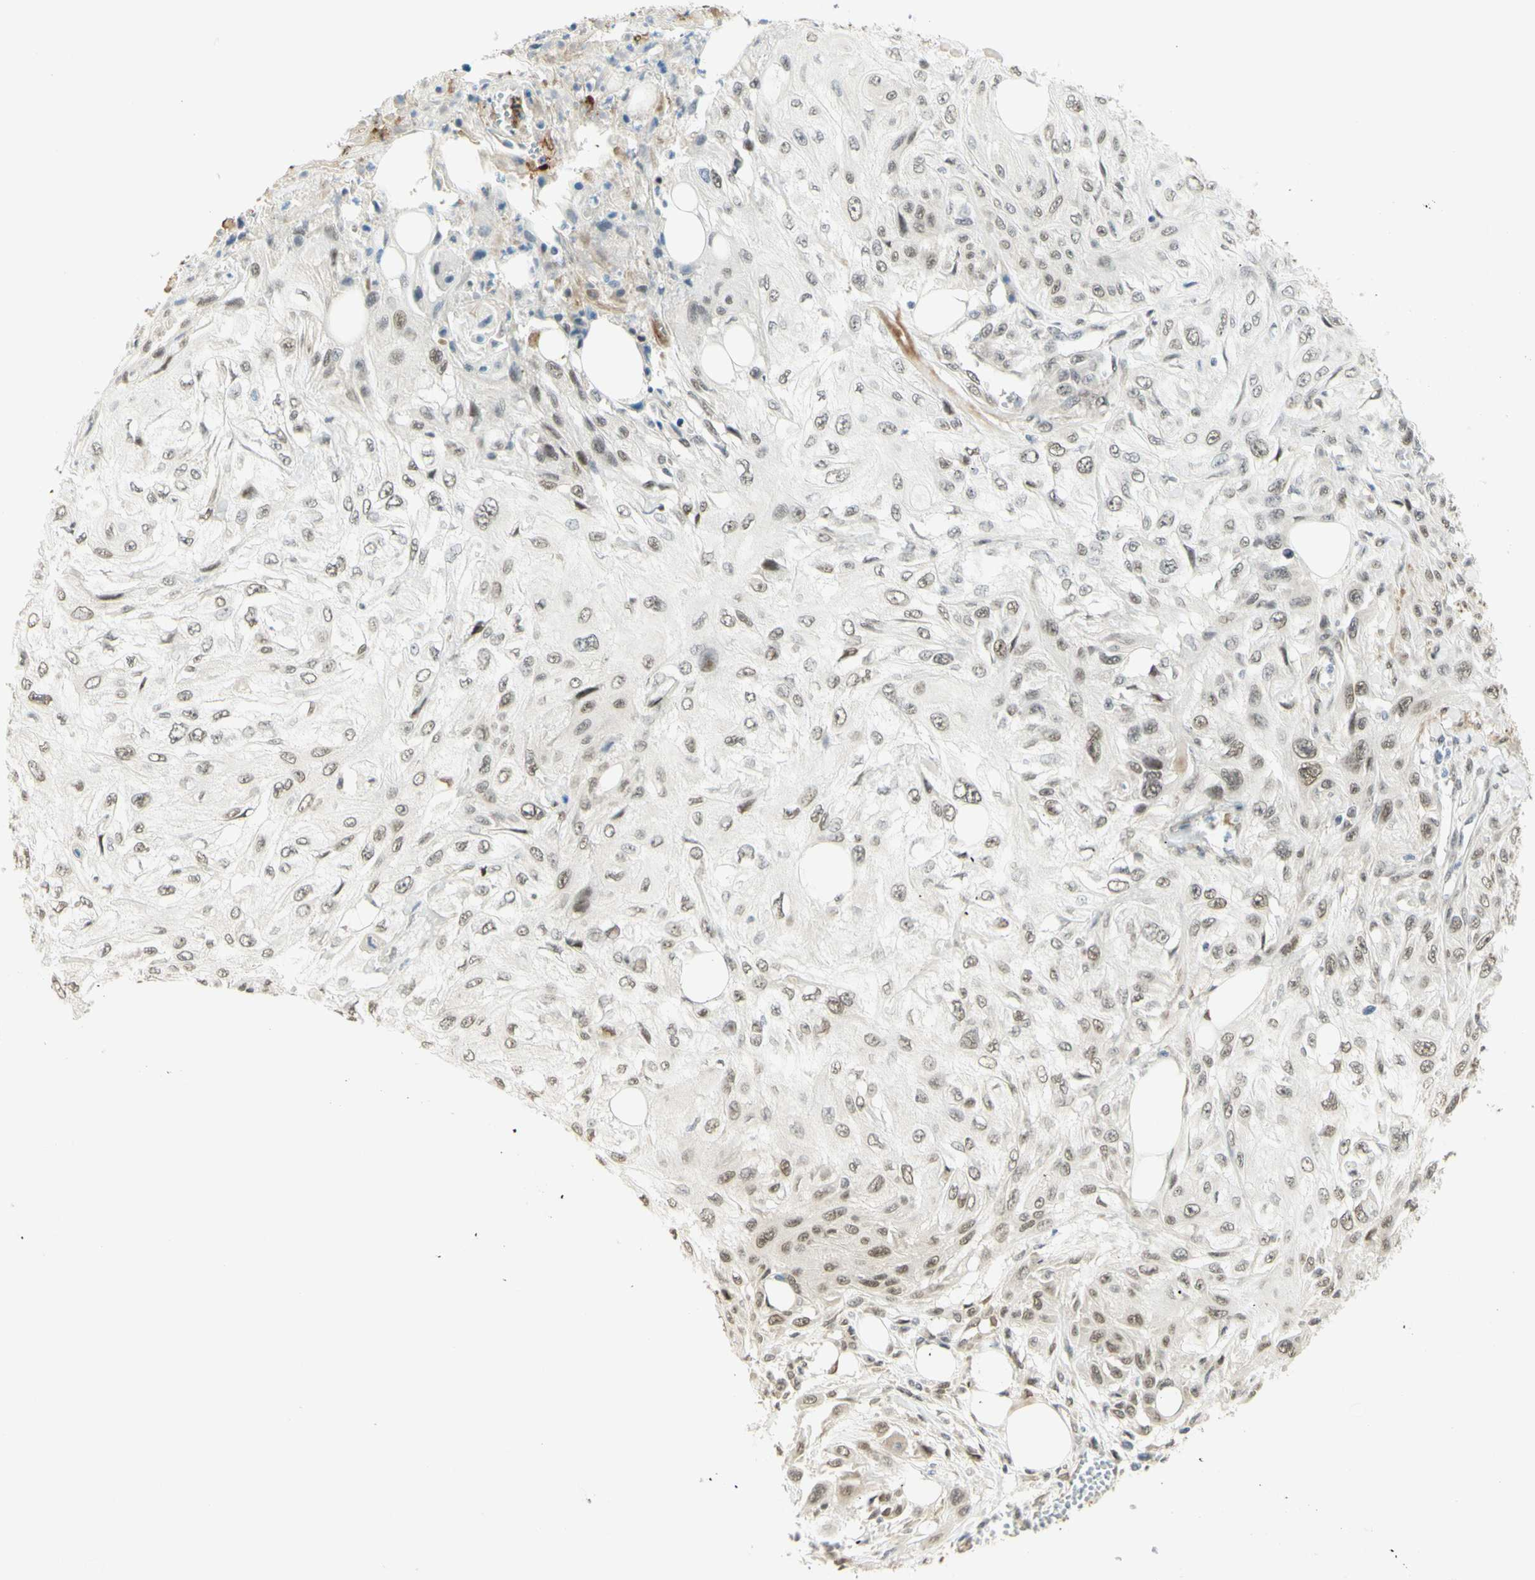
{"staining": {"intensity": "weak", "quantity": ">75%", "location": "nuclear"}, "tissue": "skin cancer", "cell_type": "Tumor cells", "image_type": "cancer", "snomed": [{"axis": "morphology", "description": "Squamous cell carcinoma, NOS"}, {"axis": "topography", "description": "Skin"}], "caption": "About >75% of tumor cells in human squamous cell carcinoma (skin) show weak nuclear protein staining as visualized by brown immunohistochemical staining.", "gene": "DDX1", "patient": {"sex": "male", "age": 75}}